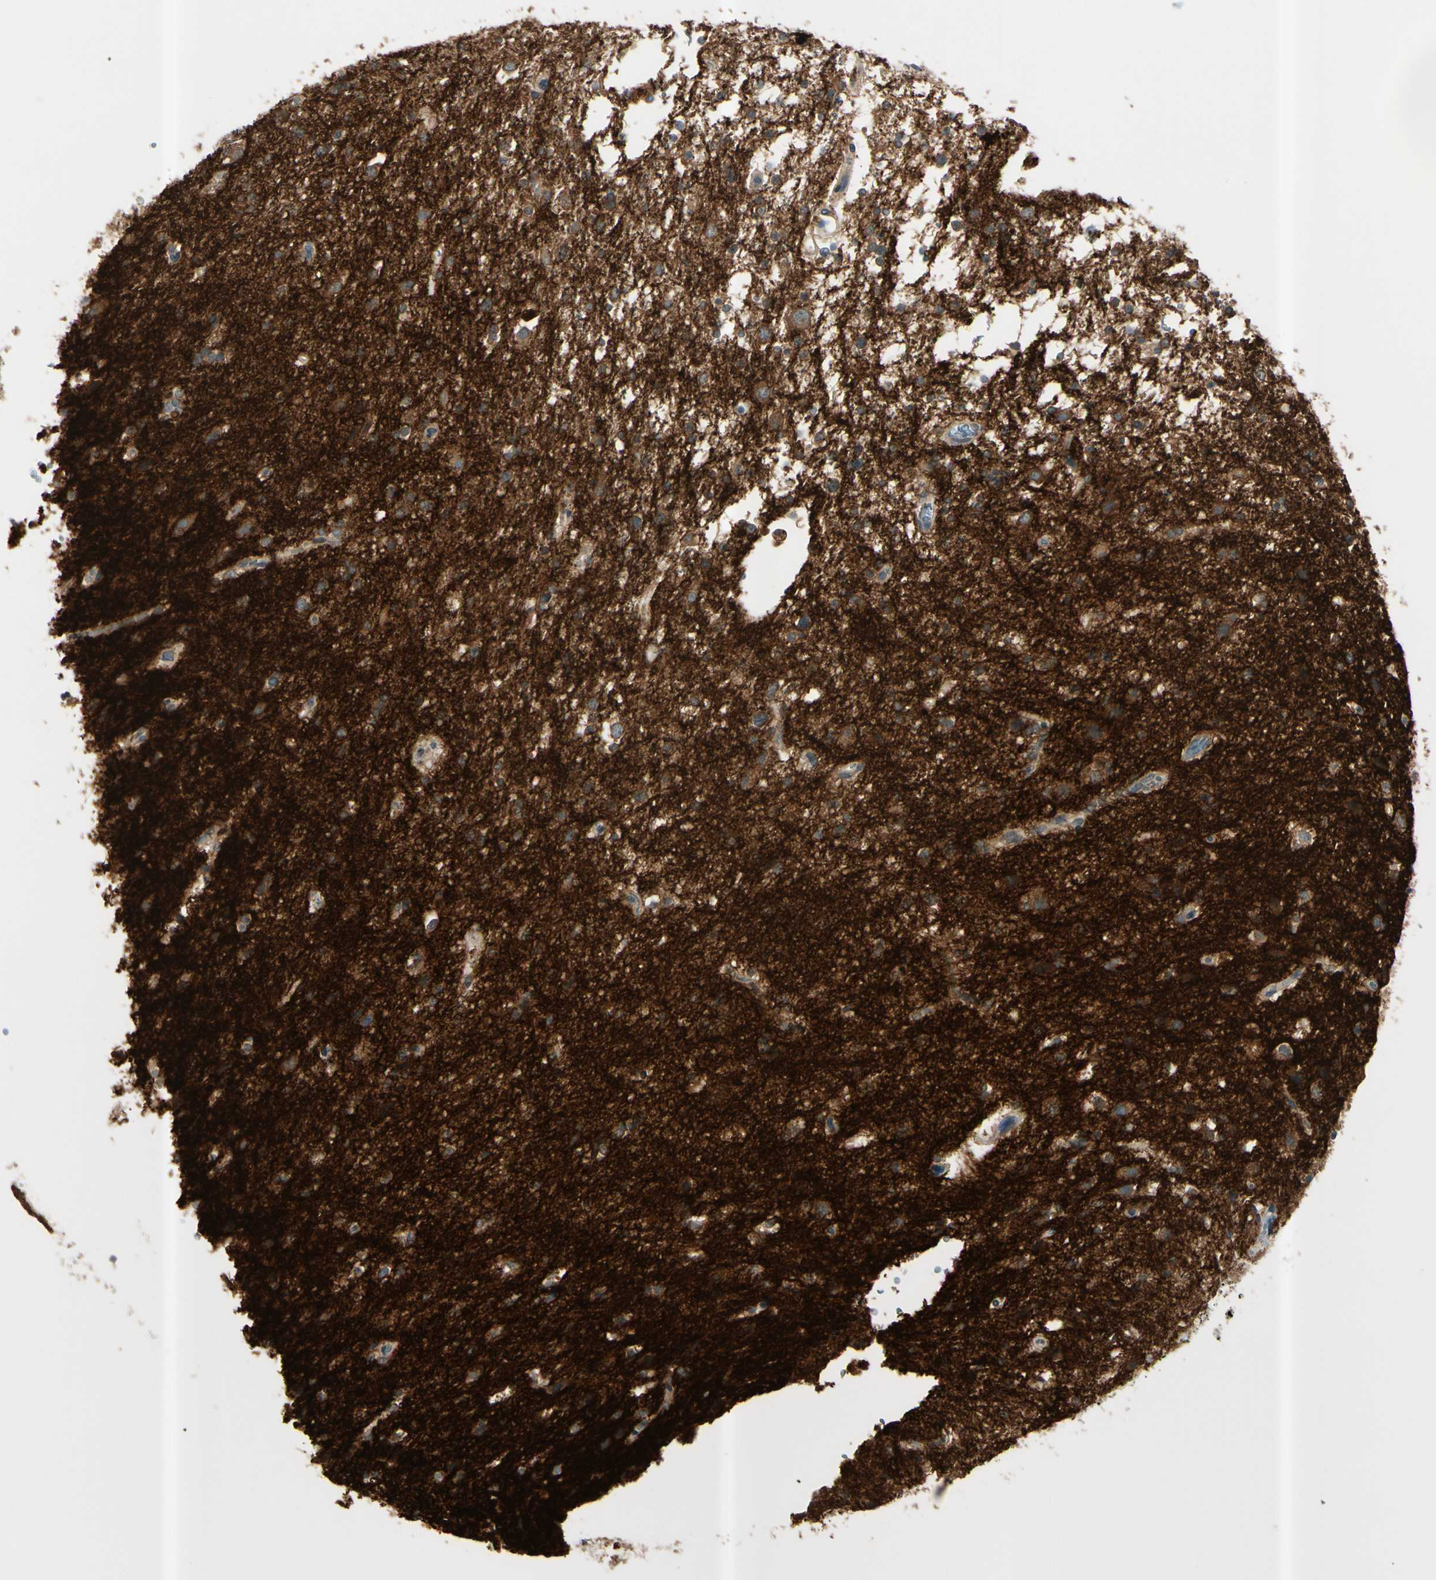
{"staining": {"intensity": "weak", "quantity": ">75%", "location": "cytoplasmic/membranous"}, "tissue": "glioma", "cell_type": "Tumor cells", "image_type": "cancer", "snomed": [{"axis": "morphology", "description": "Glioma, malignant, High grade"}, {"axis": "topography", "description": "Brain"}], "caption": "DAB immunohistochemical staining of human malignant high-grade glioma demonstrates weak cytoplasmic/membranous protein positivity in approximately >75% of tumor cells.", "gene": "ICAM5", "patient": {"sex": "male", "age": 33}}